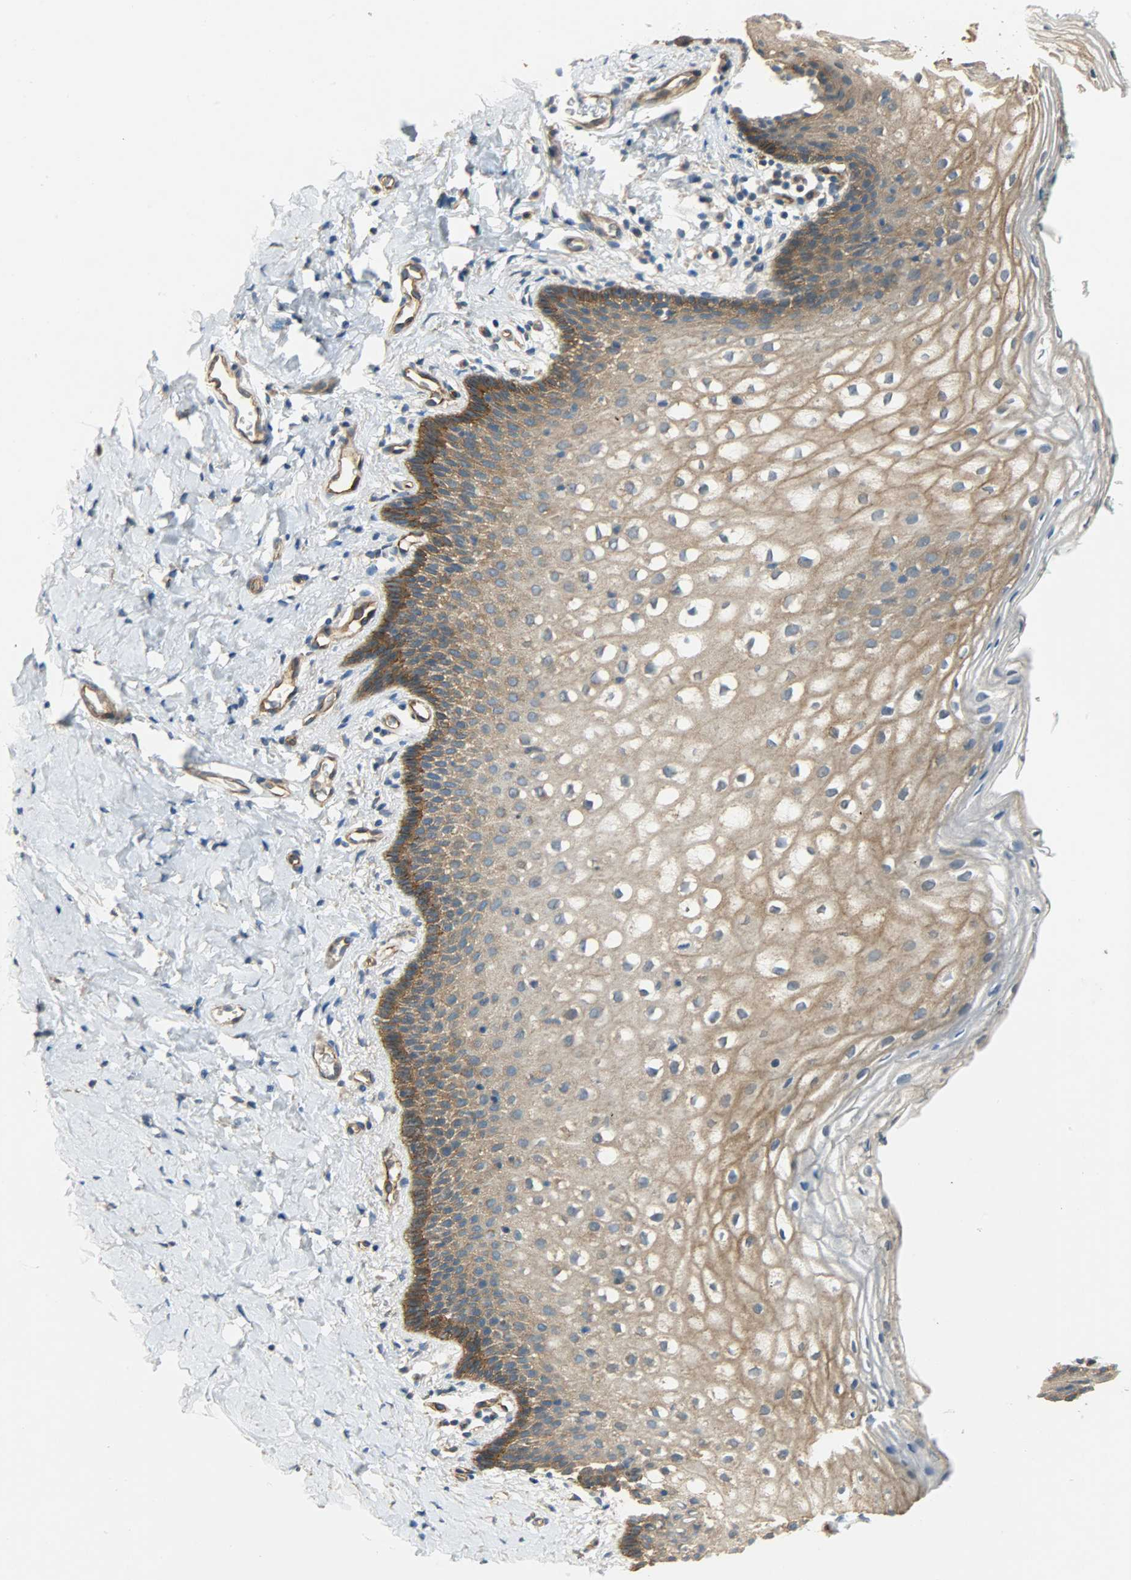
{"staining": {"intensity": "moderate", "quantity": ">75%", "location": "cytoplasmic/membranous"}, "tissue": "vagina", "cell_type": "Squamous epithelial cells", "image_type": "normal", "snomed": [{"axis": "morphology", "description": "Normal tissue, NOS"}, {"axis": "topography", "description": "Vagina"}], "caption": "Immunohistochemistry (DAB) staining of normal vagina demonstrates moderate cytoplasmic/membranous protein positivity in about >75% of squamous epithelial cells. The staining was performed using DAB (3,3'-diaminobenzidine) to visualize the protein expression in brown, while the nuclei were stained in blue with hematoxylin (Magnification: 20x).", "gene": "KIAA1217", "patient": {"sex": "female", "age": 55}}